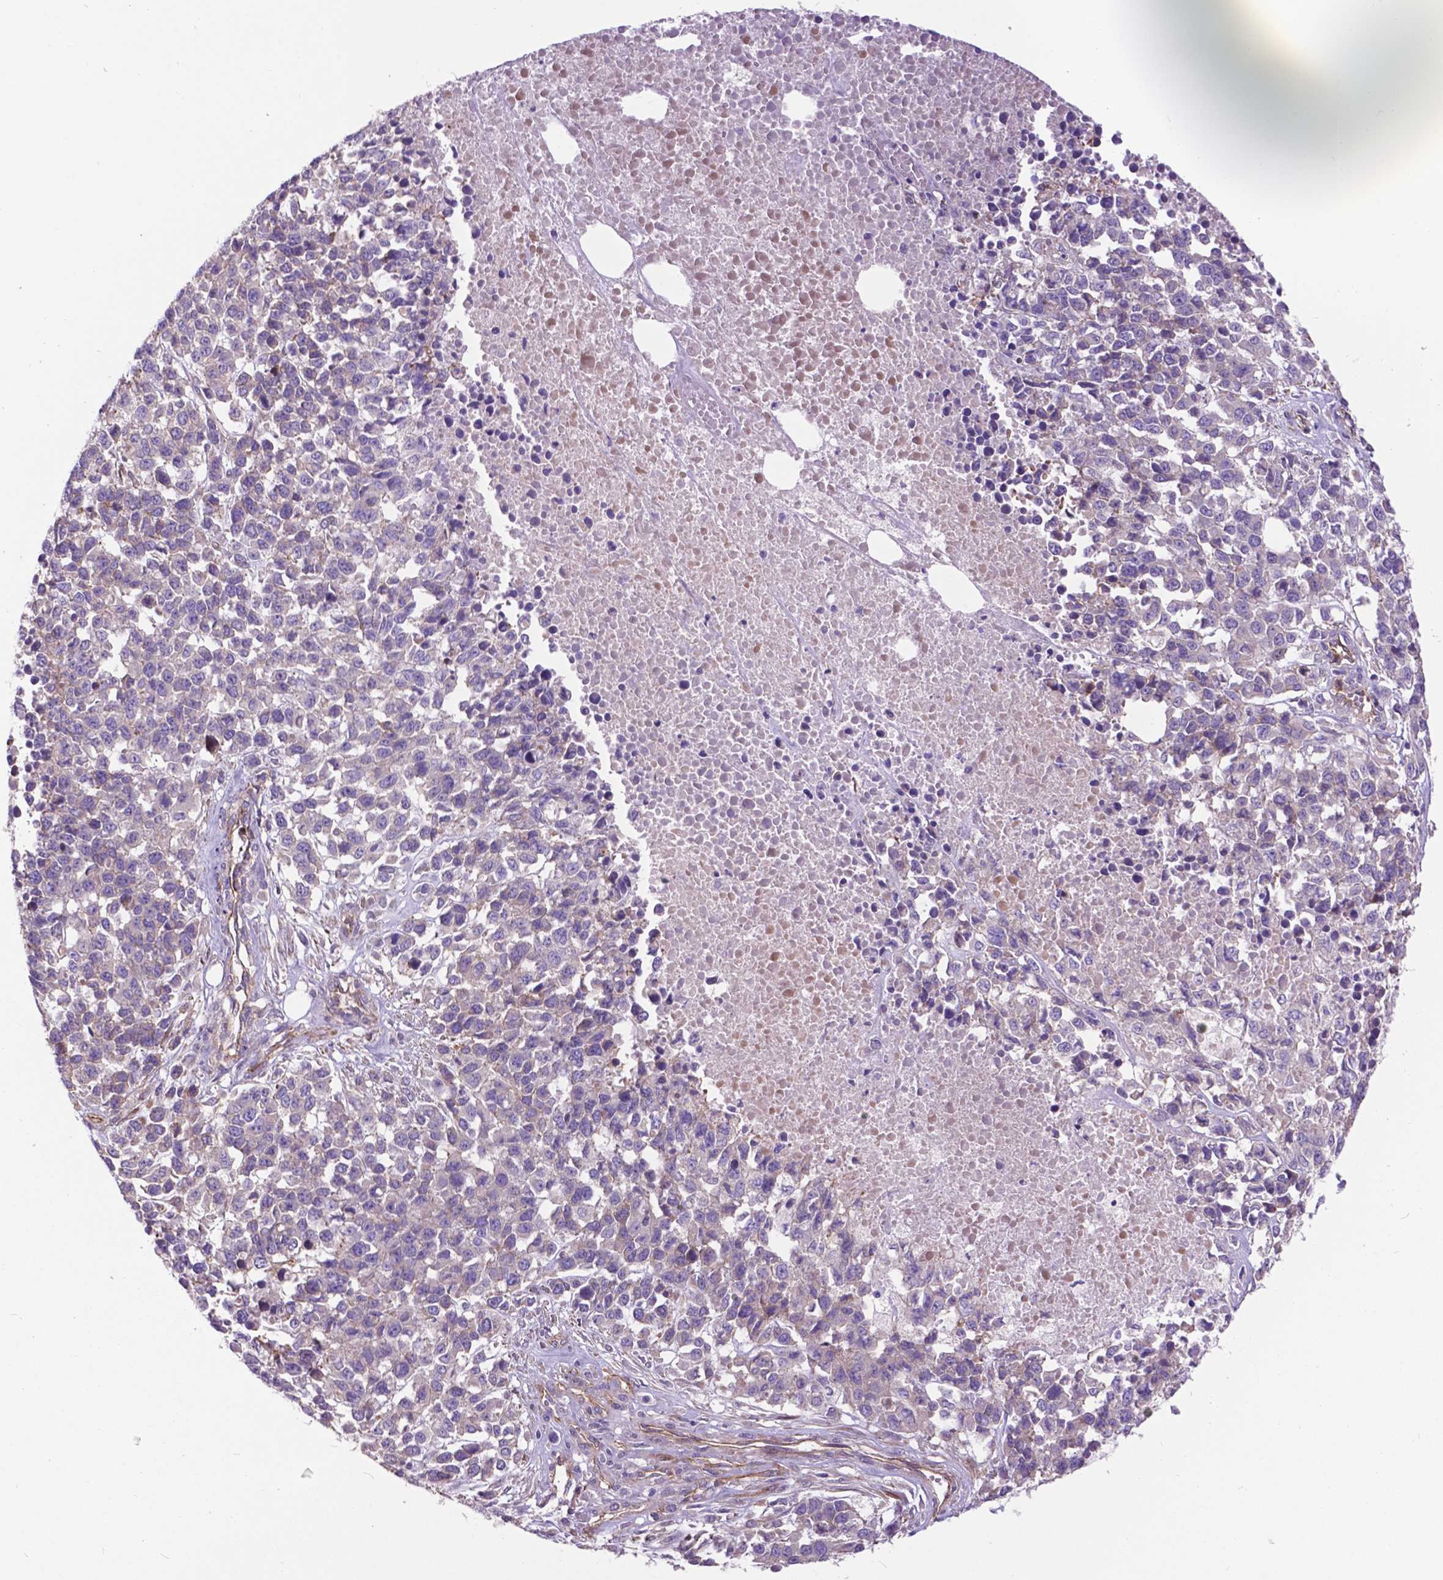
{"staining": {"intensity": "negative", "quantity": "none", "location": "none"}, "tissue": "melanoma", "cell_type": "Tumor cells", "image_type": "cancer", "snomed": [{"axis": "morphology", "description": "Malignant melanoma, Metastatic site"}, {"axis": "topography", "description": "Skin"}], "caption": "The histopathology image shows no staining of tumor cells in malignant melanoma (metastatic site).", "gene": "FLT4", "patient": {"sex": "male", "age": 84}}